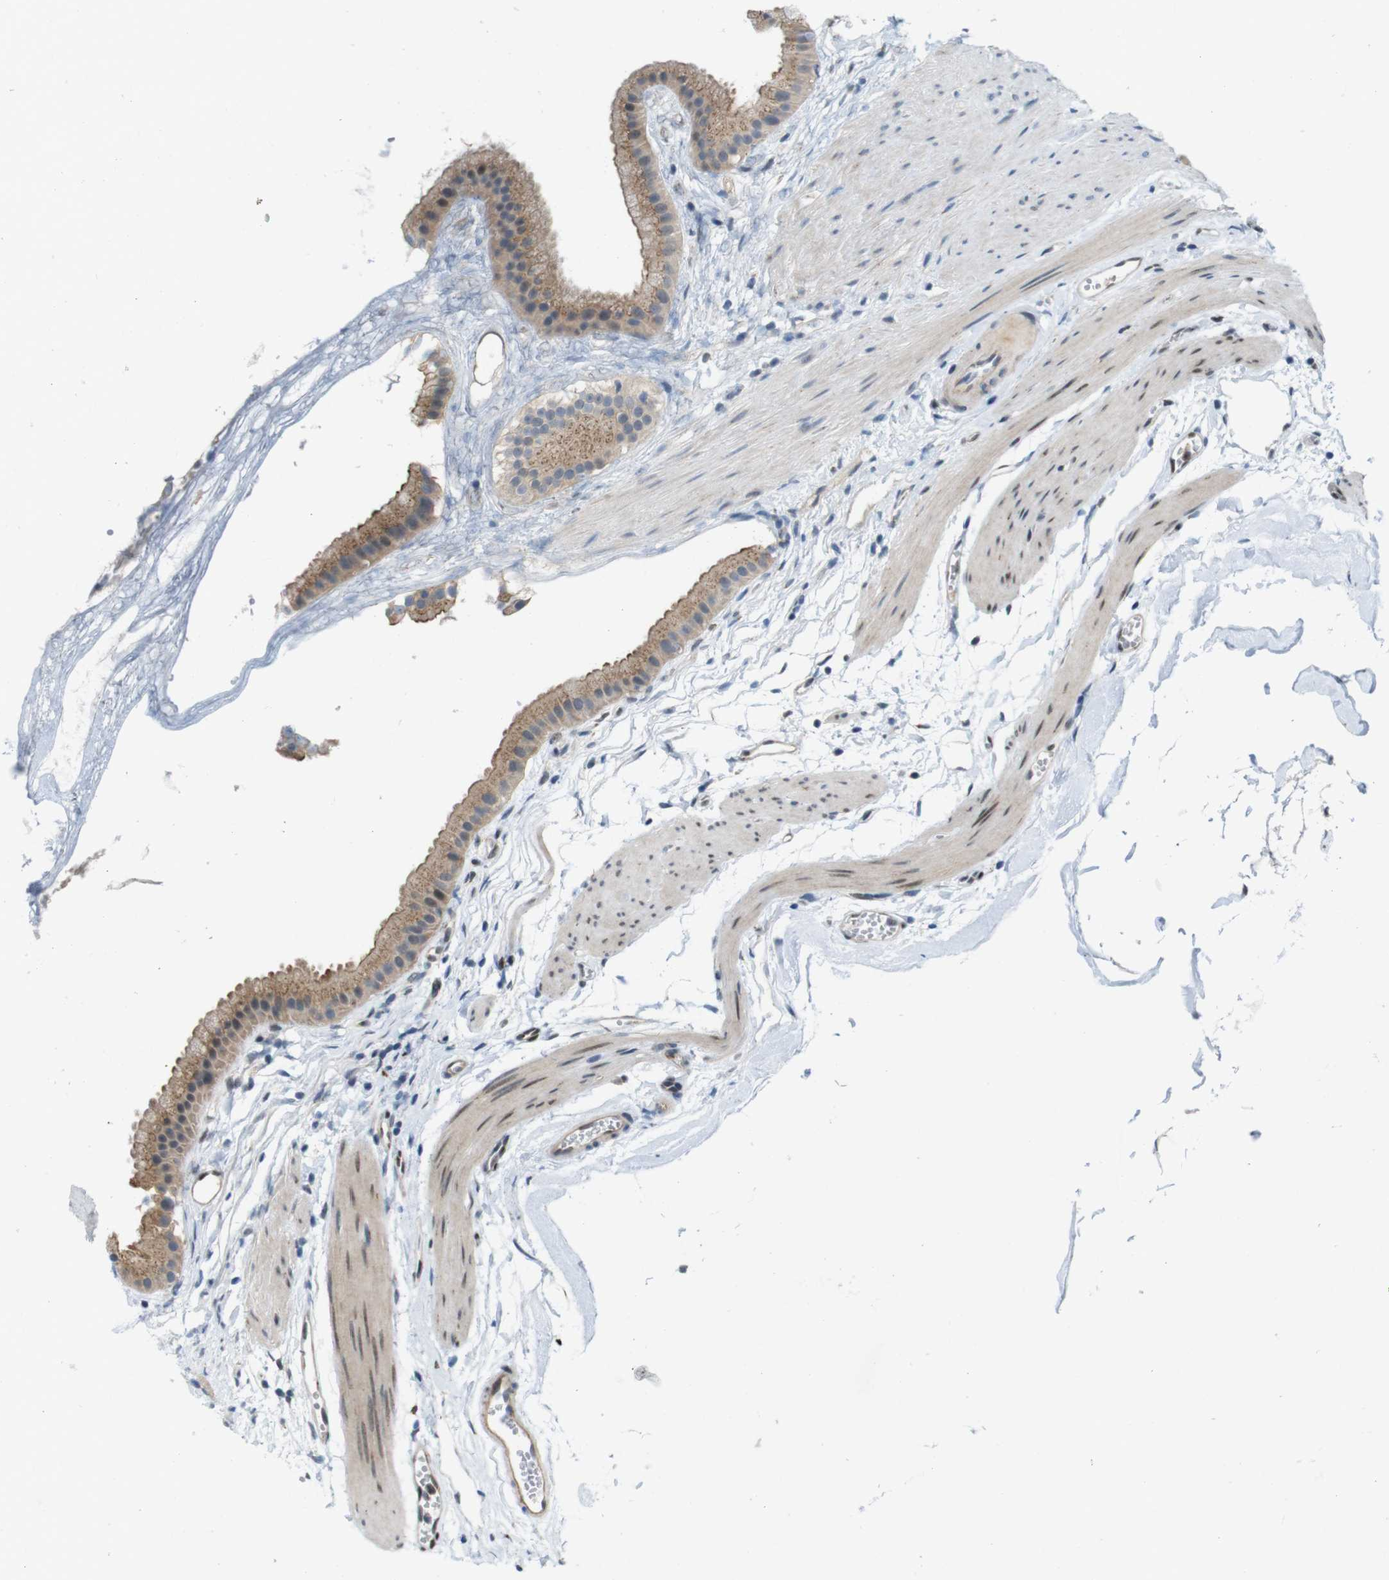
{"staining": {"intensity": "moderate", "quantity": ">75%", "location": "cytoplasmic/membranous"}, "tissue": "gallbladder", "cell_type": "Glandular cells", "image_type": "normal", "snomed": [{"axis": "morphology", "description": "Normal tissue, NOS"}, {"axis": "topography", "description": "Gallbladder"}], "caption": "A histopathology image of human gallbladder stained for a protein exhibits moderate cytoplasmic/membranous brown staining in glandular cells.", "gene": "SKI", "patient": {"sex": "female", "age": 64}}